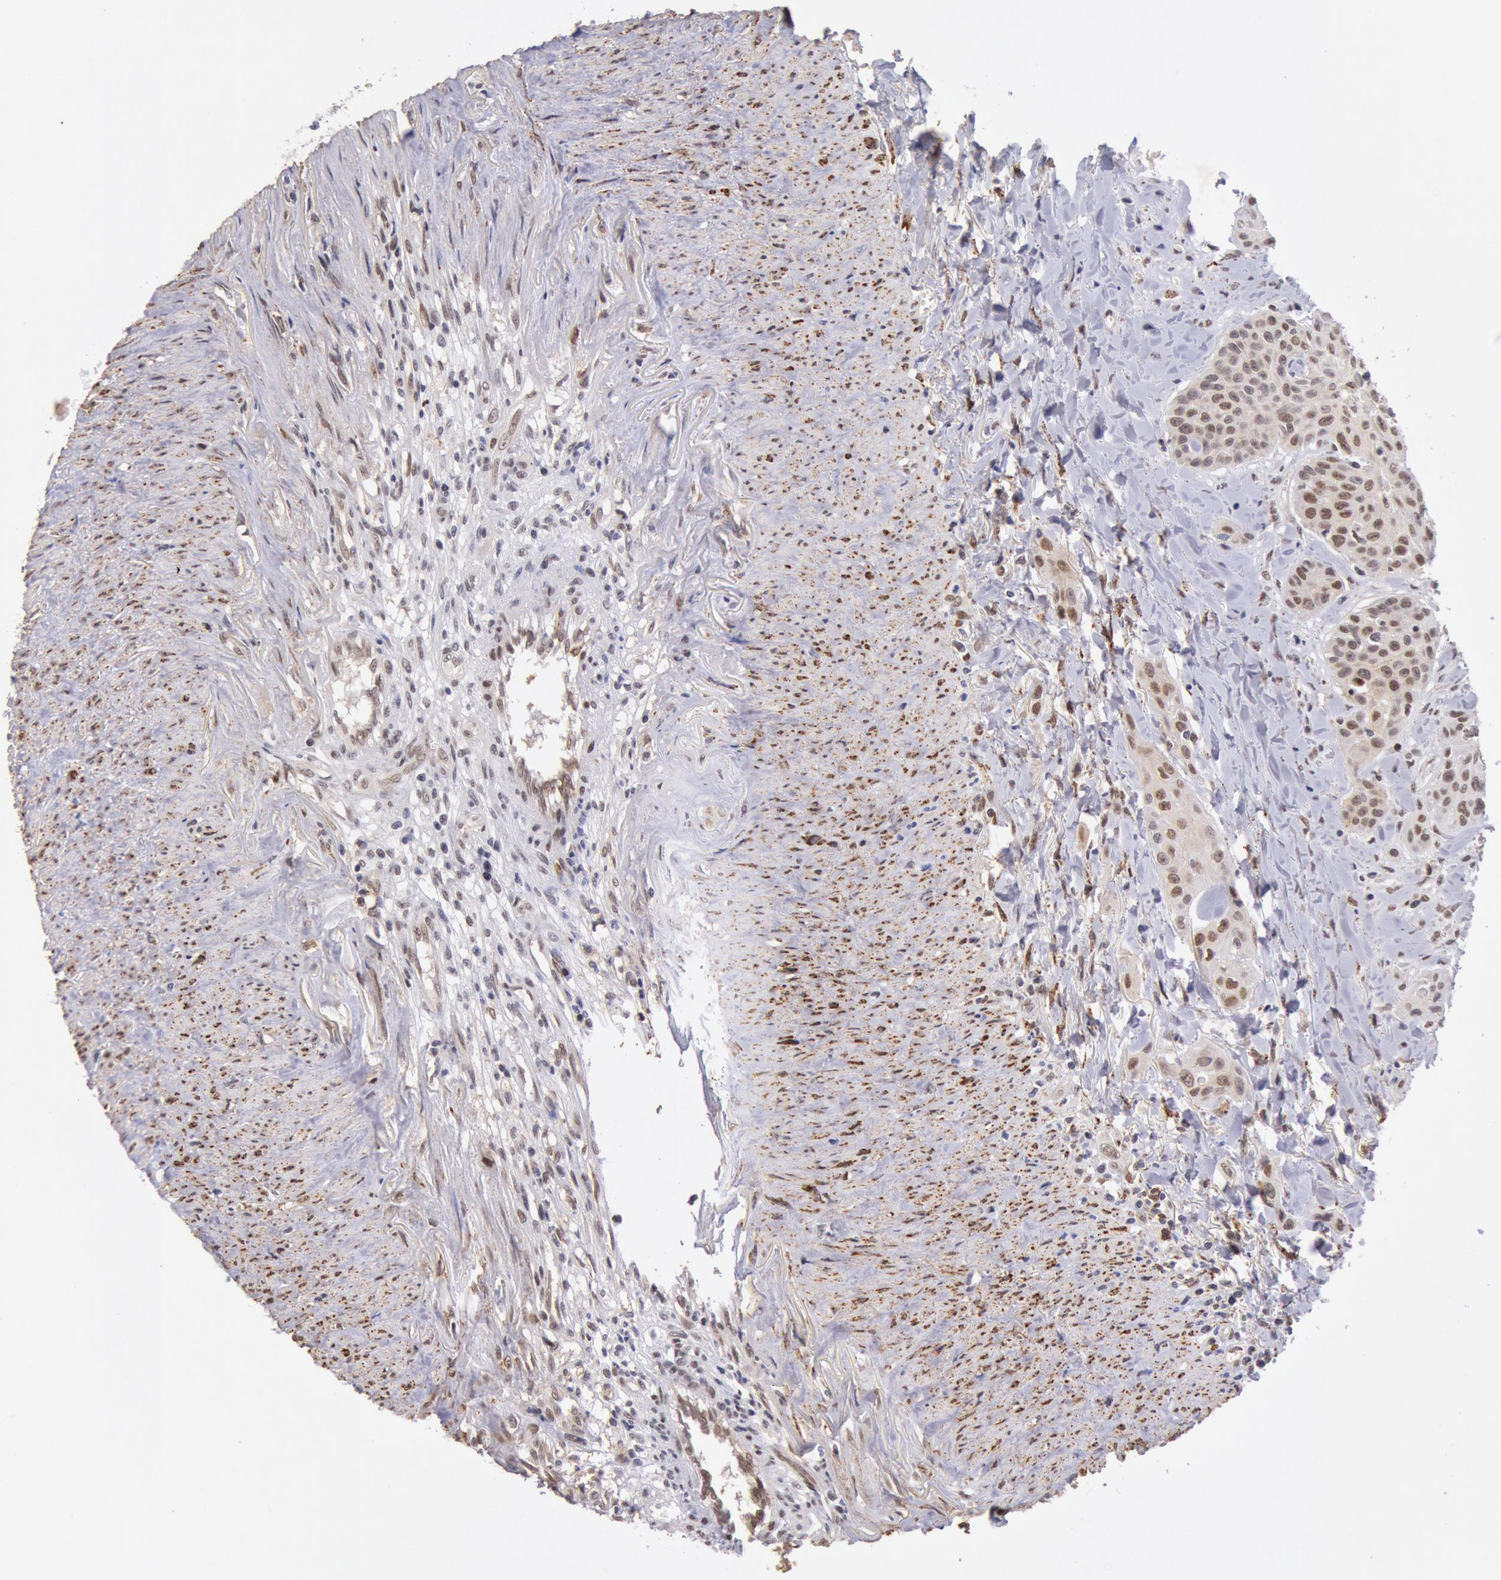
{"staining": {"intensity": "moderate", "quantity": ">75%", "location": "nuclear"}, "tissue": "head and neck cancer", "cell_type": "Tumor cells", "image_type": "cancer", "snomed": [{"axis": "morphology", "description": "Squamous cell carcinoma, NOS"}, {"axis": "morphology", "description": "Squamous cell carcinoma, metastatic, NOS"}, {"axis": "topography", "description": "Lymph node"}, {"axis": "topography", "description": "Salivary gland"}, {"axis": "topography", "description": "Head-Neck"}], "caption": "Protein analysis of head and neck metastatic squamous cell carcinoma tissue demonstrates moderate nuclear positivity in about >75% of tumor cells.", "gene": "CDKN2B", "patient": {"sex": "female", "age": 74}}